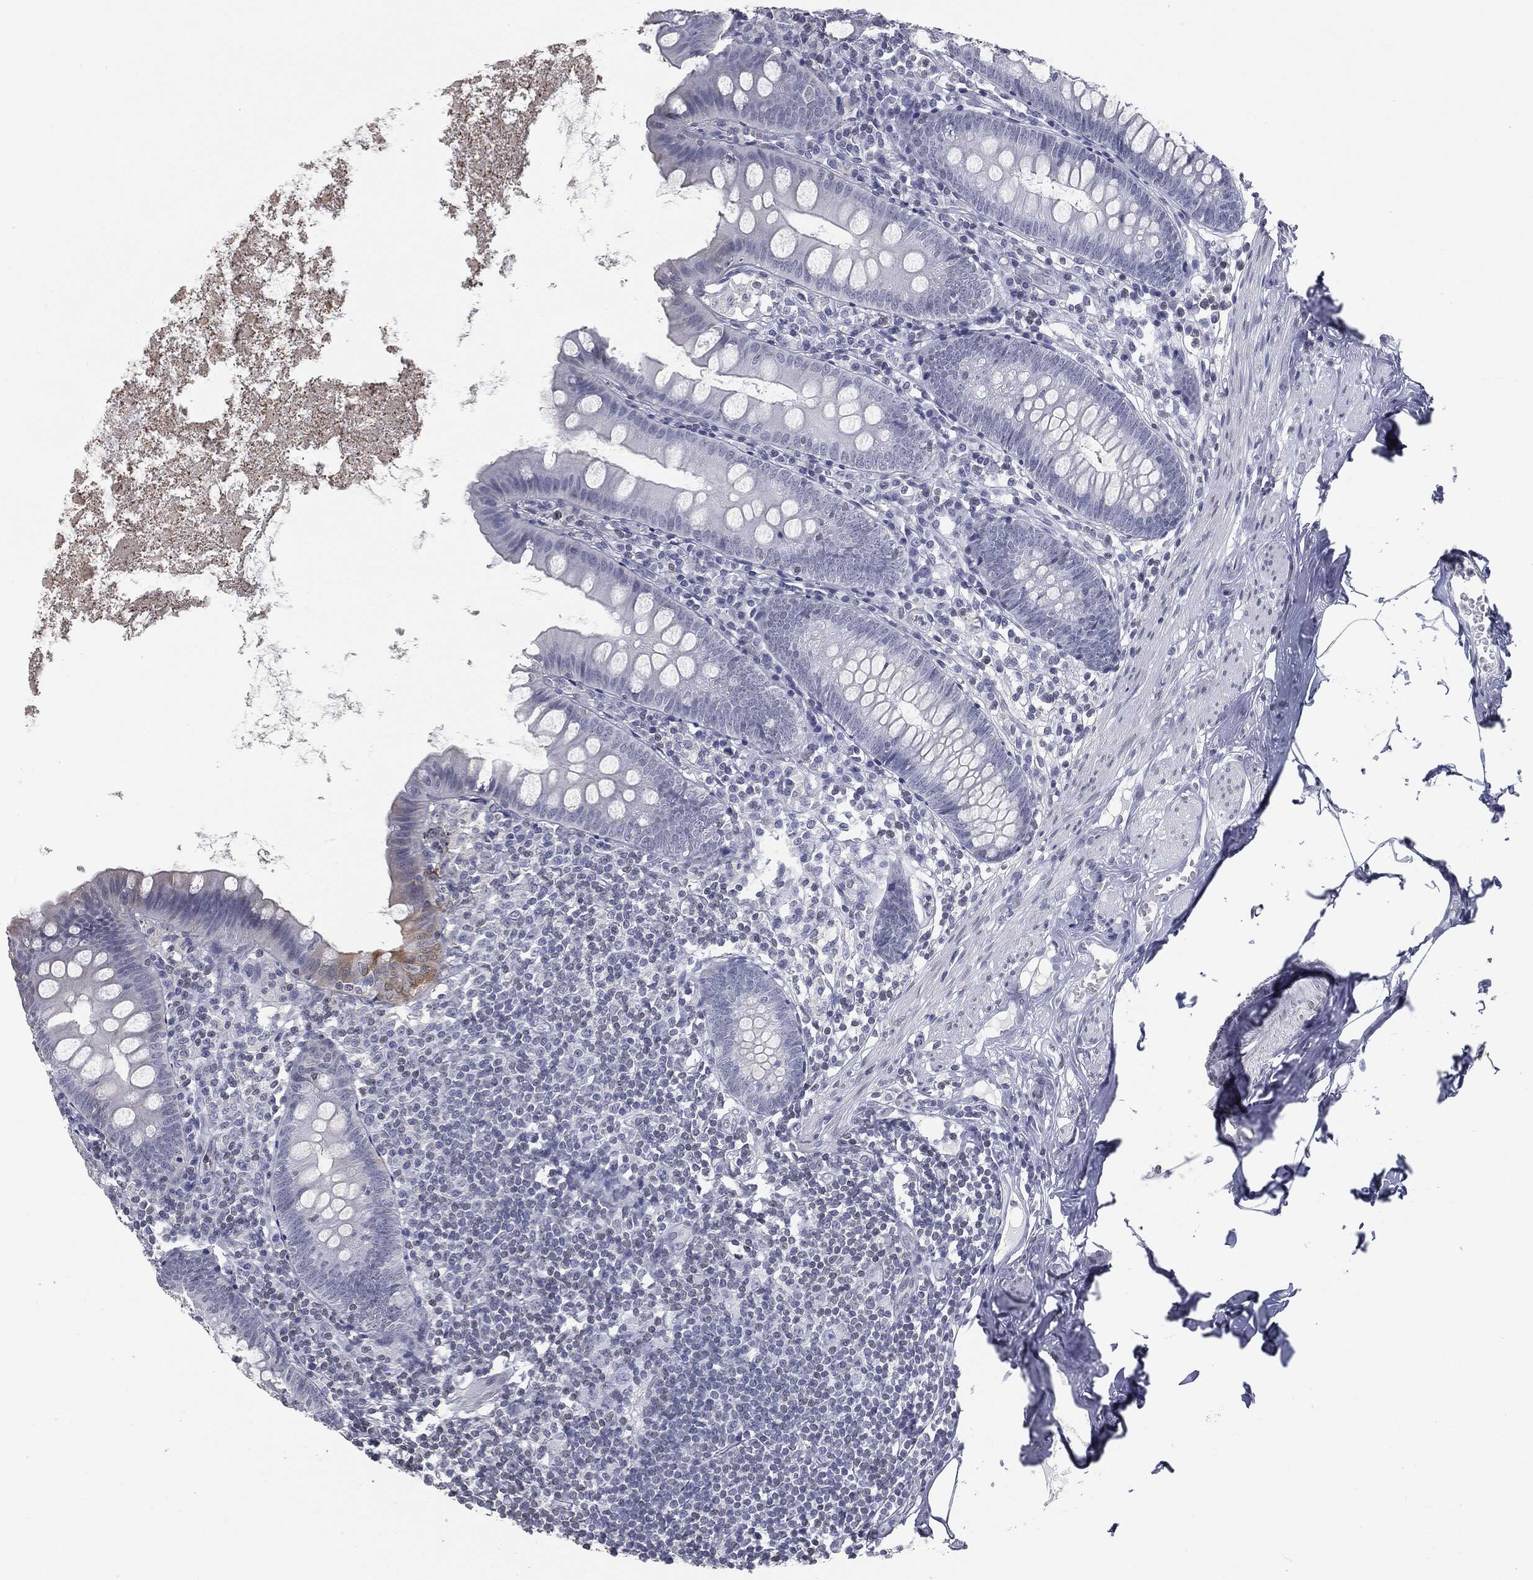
{"staining": {"intensity": "moderate", "quantity": "<25%", "location": "cytoplasmic/membranous"}, "tissue": "appendix", "cell_type": "Glandular cells", "image_type": "normal", "snomed": [{"axis": "morphology", "description": "Normal tissue, NOS"}, {"axis": "topography", "description": "Appendix"}], "caption": "An IHC micrograph of normal tissue is shown. Protein staining in brown labels moderate cytoplasmic/membranous positivity in appendix within glandular cells. (IHC, brightfield microscopy, high magnification).", "gene": "ALDOB", "patient": {"sex": "female", "age": 82}}